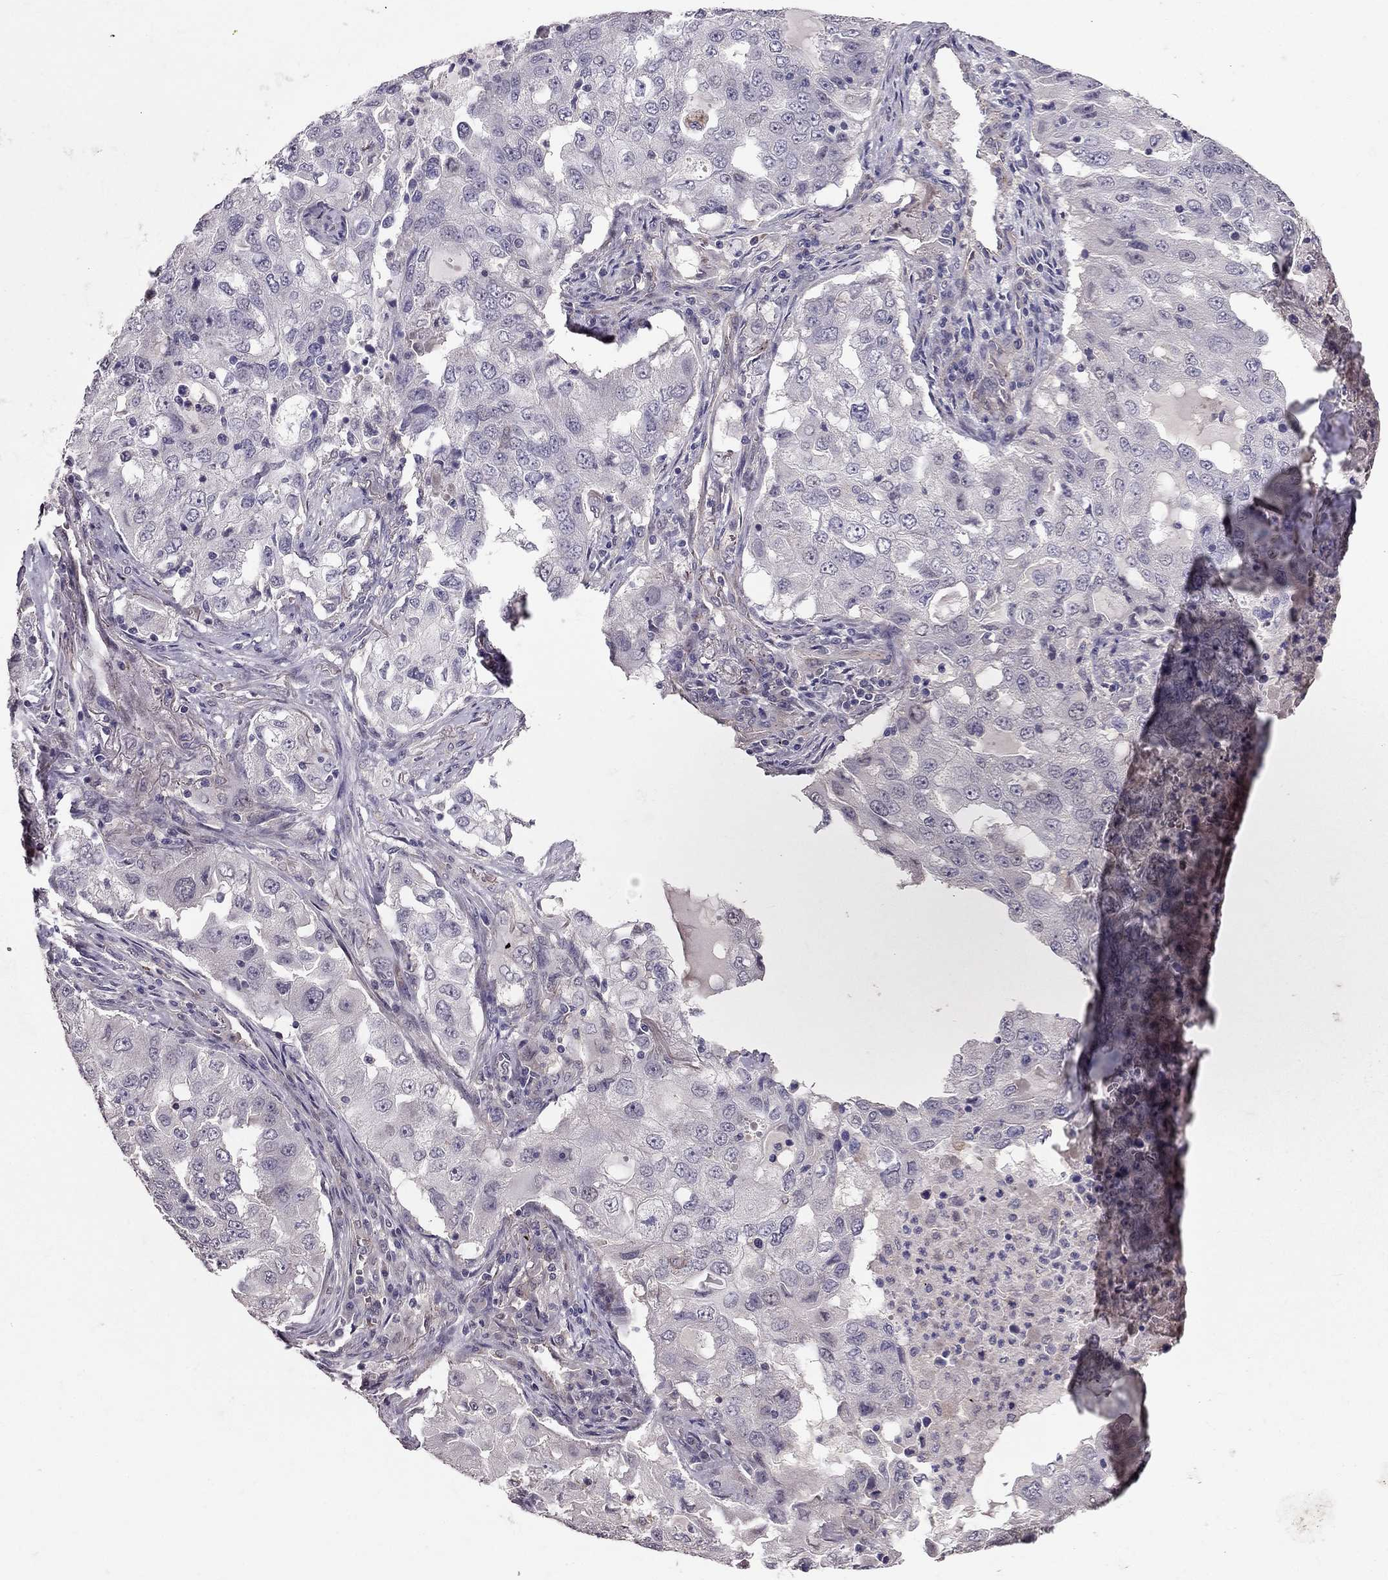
{"staining": {"intensity": "negative", "quantity": "none", "location": "none"}, "tissue": "lung cancer", "cell_type": "Tumor cells", "image_type": "cancer", "snomed": [{"axis": "morphology", "description": "Adenocarcinoma, NOS"}, {"axis": "topography", "description": "Lung"}], "caption": "Lung cancer (adenocarcinoma) was stained to show a protein in brown. There is no significant expression in tumor cells. Nuclei are stained in blue.", "gene": "RASIP1", "patient": {"sex": "female", "age": 61}}